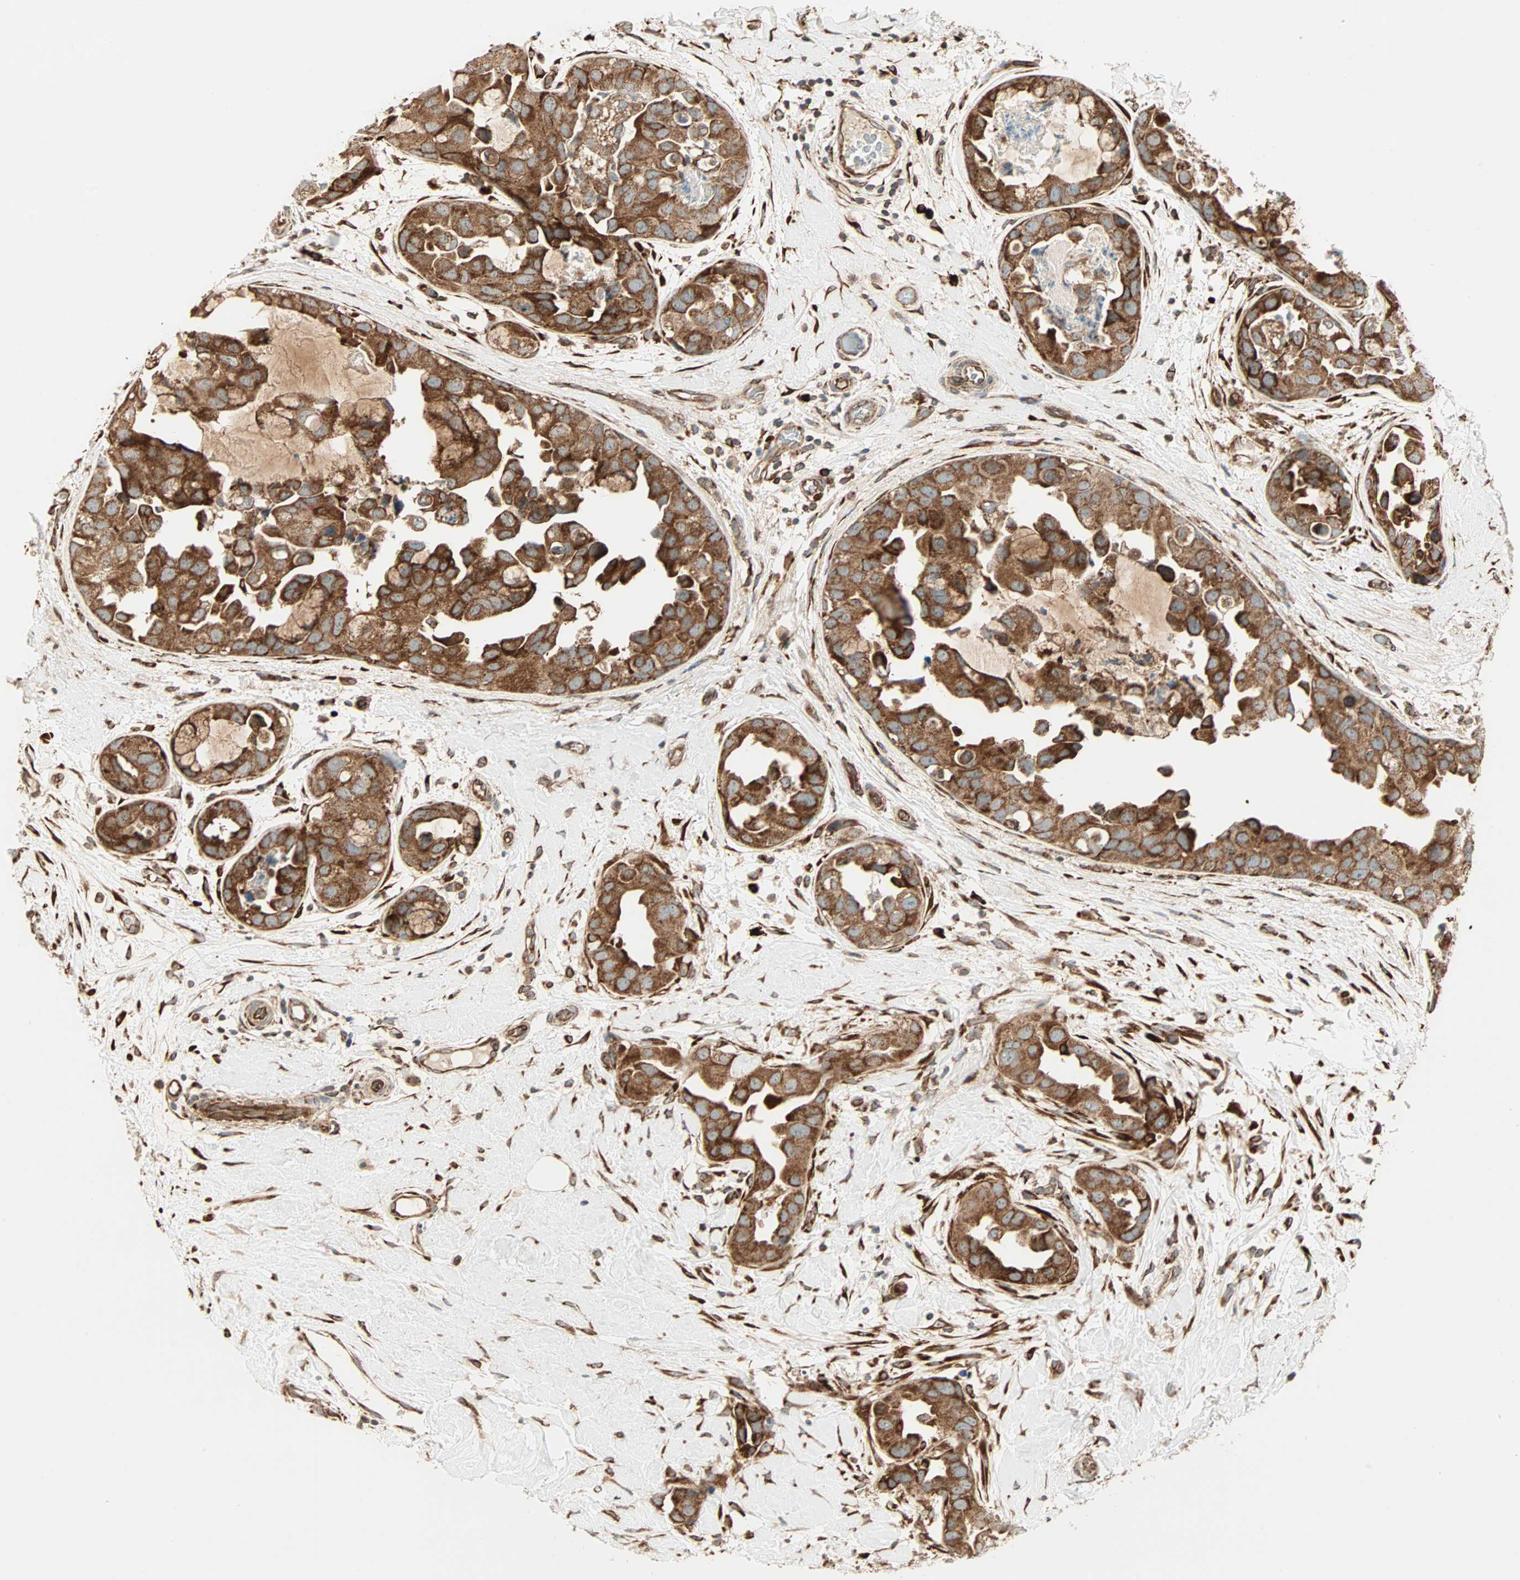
{"staining": {"intensity": "strong", "quantity": ">75%", "location": "cytoplasmic/membranous"}, "tissue": "breast cancer", "cell_type": "Tumor cells", "image_type": "cancer", "snomed": [{"axis": "morphology", "description": "Duct carcinoma"}, {"axis": "topography", "description": "Breast"}], "caption": "Immunohistochemistry of breast cancer (invasive ductal carcinoma) reveals high levels of strong cytoplasmic/membranous expression in approximately >75% of tumor cells. Using DAB (3,3'-diaminobenzidine) (brown) and hematoxylin (blue) stains, captured at high magnification using brightfield microscopy.", "gene": "P4HA1", "patient": {"sex": "female", "age": 40}}